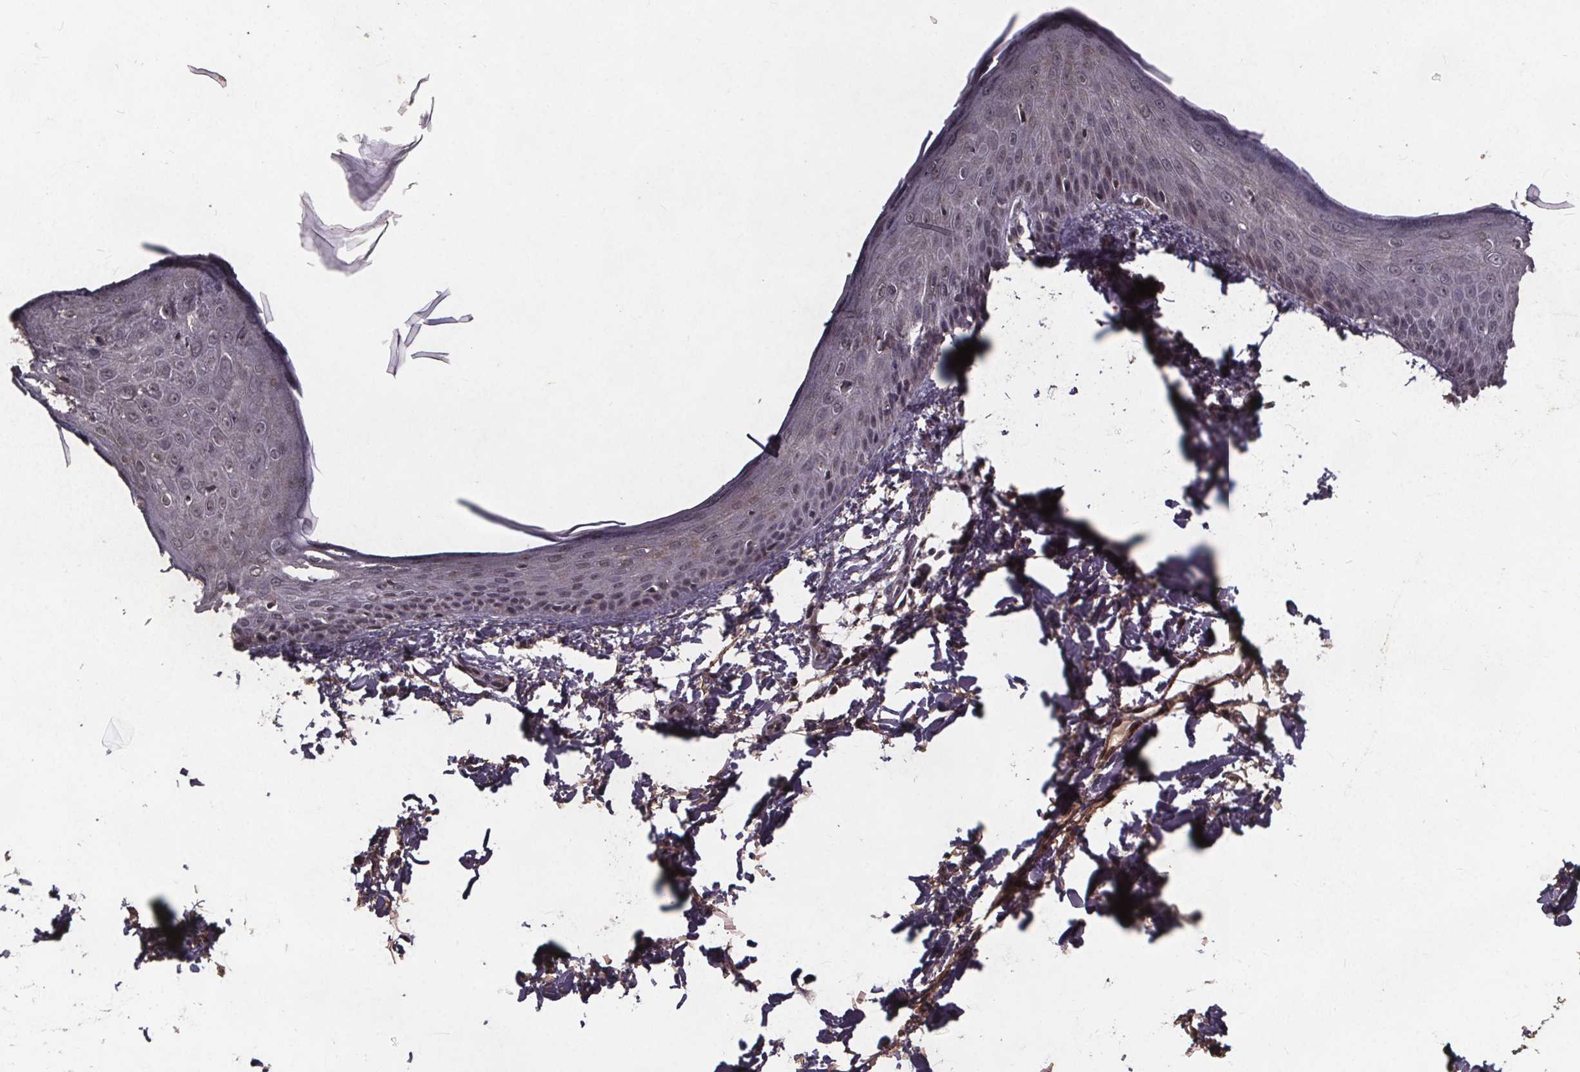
{"staining": {"intensity": "weak", "quantity": ">75%", "location": "cytoplasmic/membranous"}, "tissue": "skin", "cell_type": "Fibroblasts", "image_type": "normal", "snomed": [{"axis": "morphology", "description": "Normal tissue, NOS"}, {"axis": "topography", "description": "Skin"}], "caption": "Weak cytoplasmic/membranous staining for a protein is appreciated in about >75% of fibroblasts of benign skin using immunohistochemistry (IHC).", "gene": "GPX3", "patient": {"sex": "female", "age": 62}}